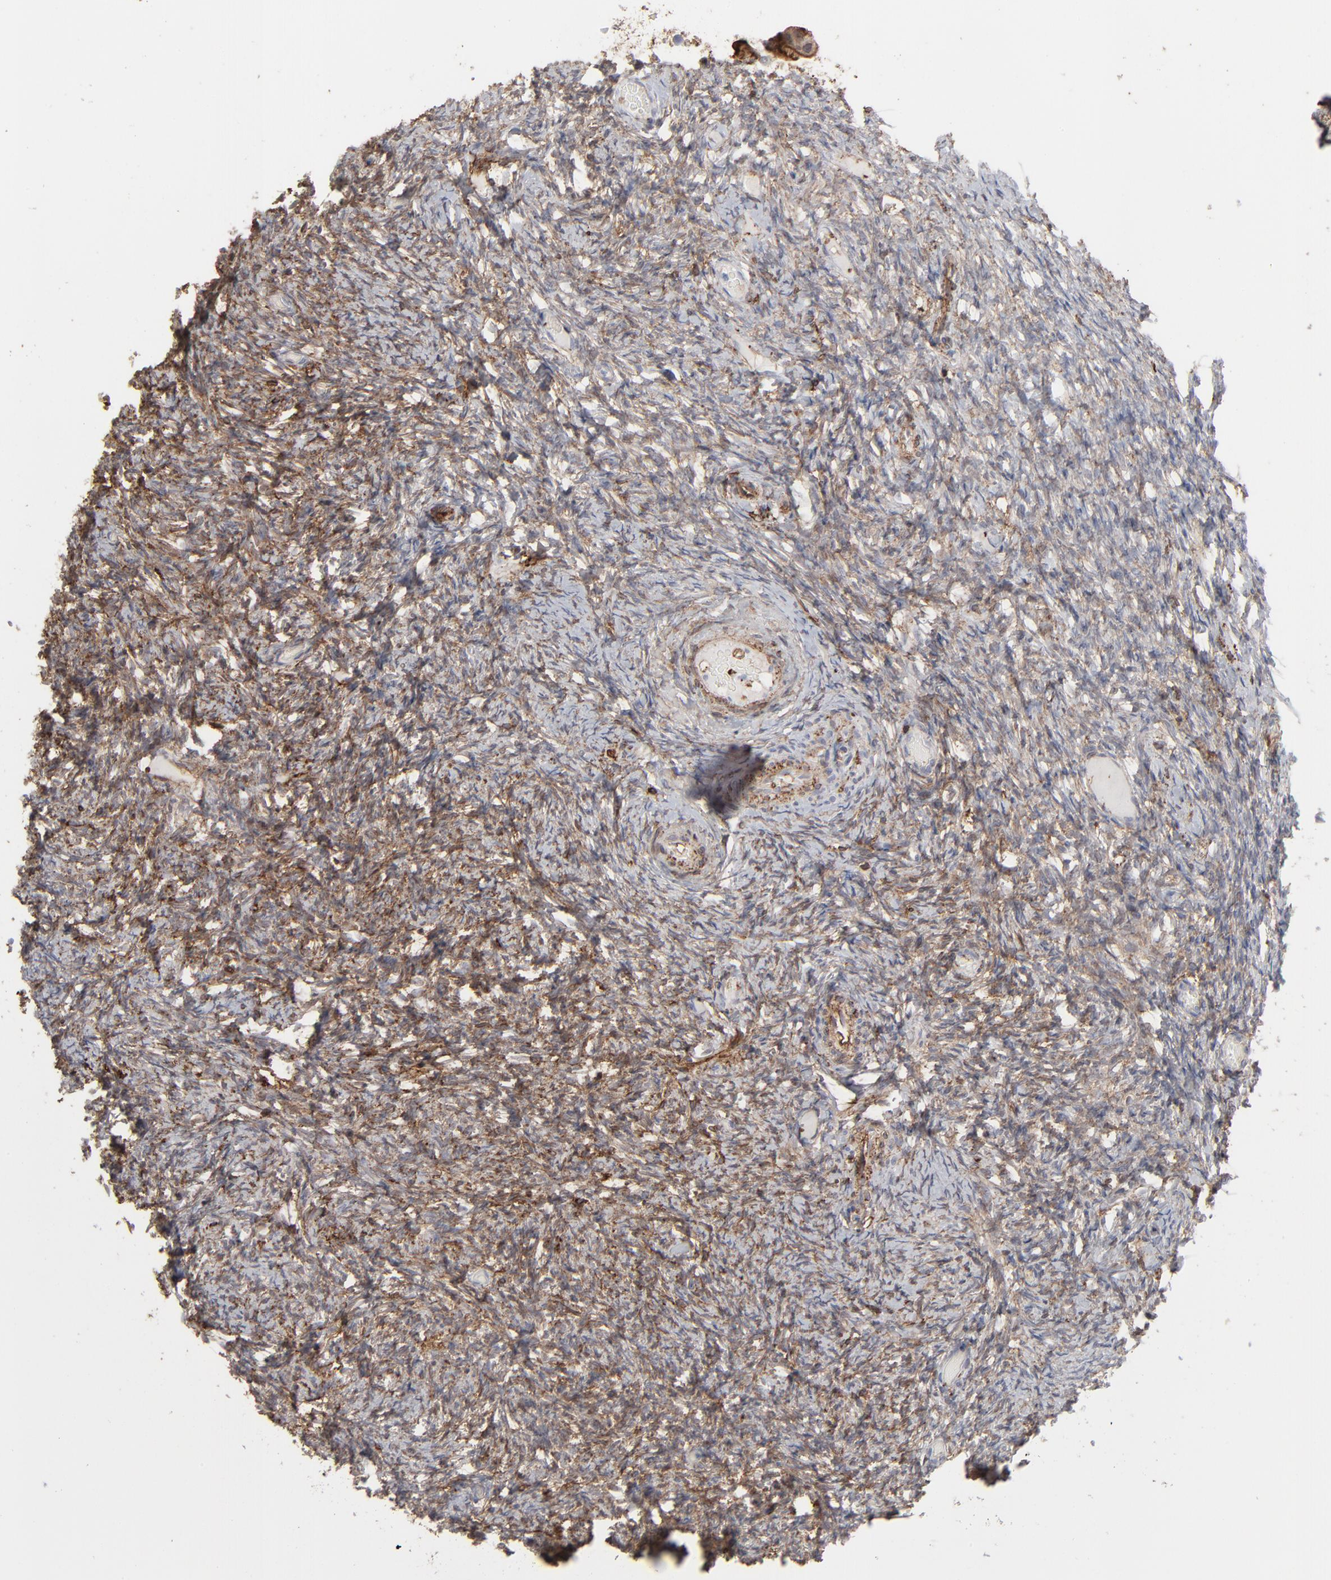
{"staining": {"intensity": "moderate", "quantity": ">75%", "location": "cytoplasmic/membranous"}, "tissue": "ovary", "cell_type": "Ovarian stroma cells", "image_type": "normal", "snomed": [{"axis": "morphology", "description": "Normal tissue, NOS"}, {"axis": "topography", "description": "Ovary"}], "caption": "IHC micrograph of unremarkable ovary: human ovary stained using IHC demonstrates medium levels of moderate protein expression localized specifically in the cytoplasmic/membranous of ovarian stroma cells, appearing as a cytoplasmic/membranous brown color.", "gene": "ANXA5", "patient": {"sex": "female", "age": 60}}